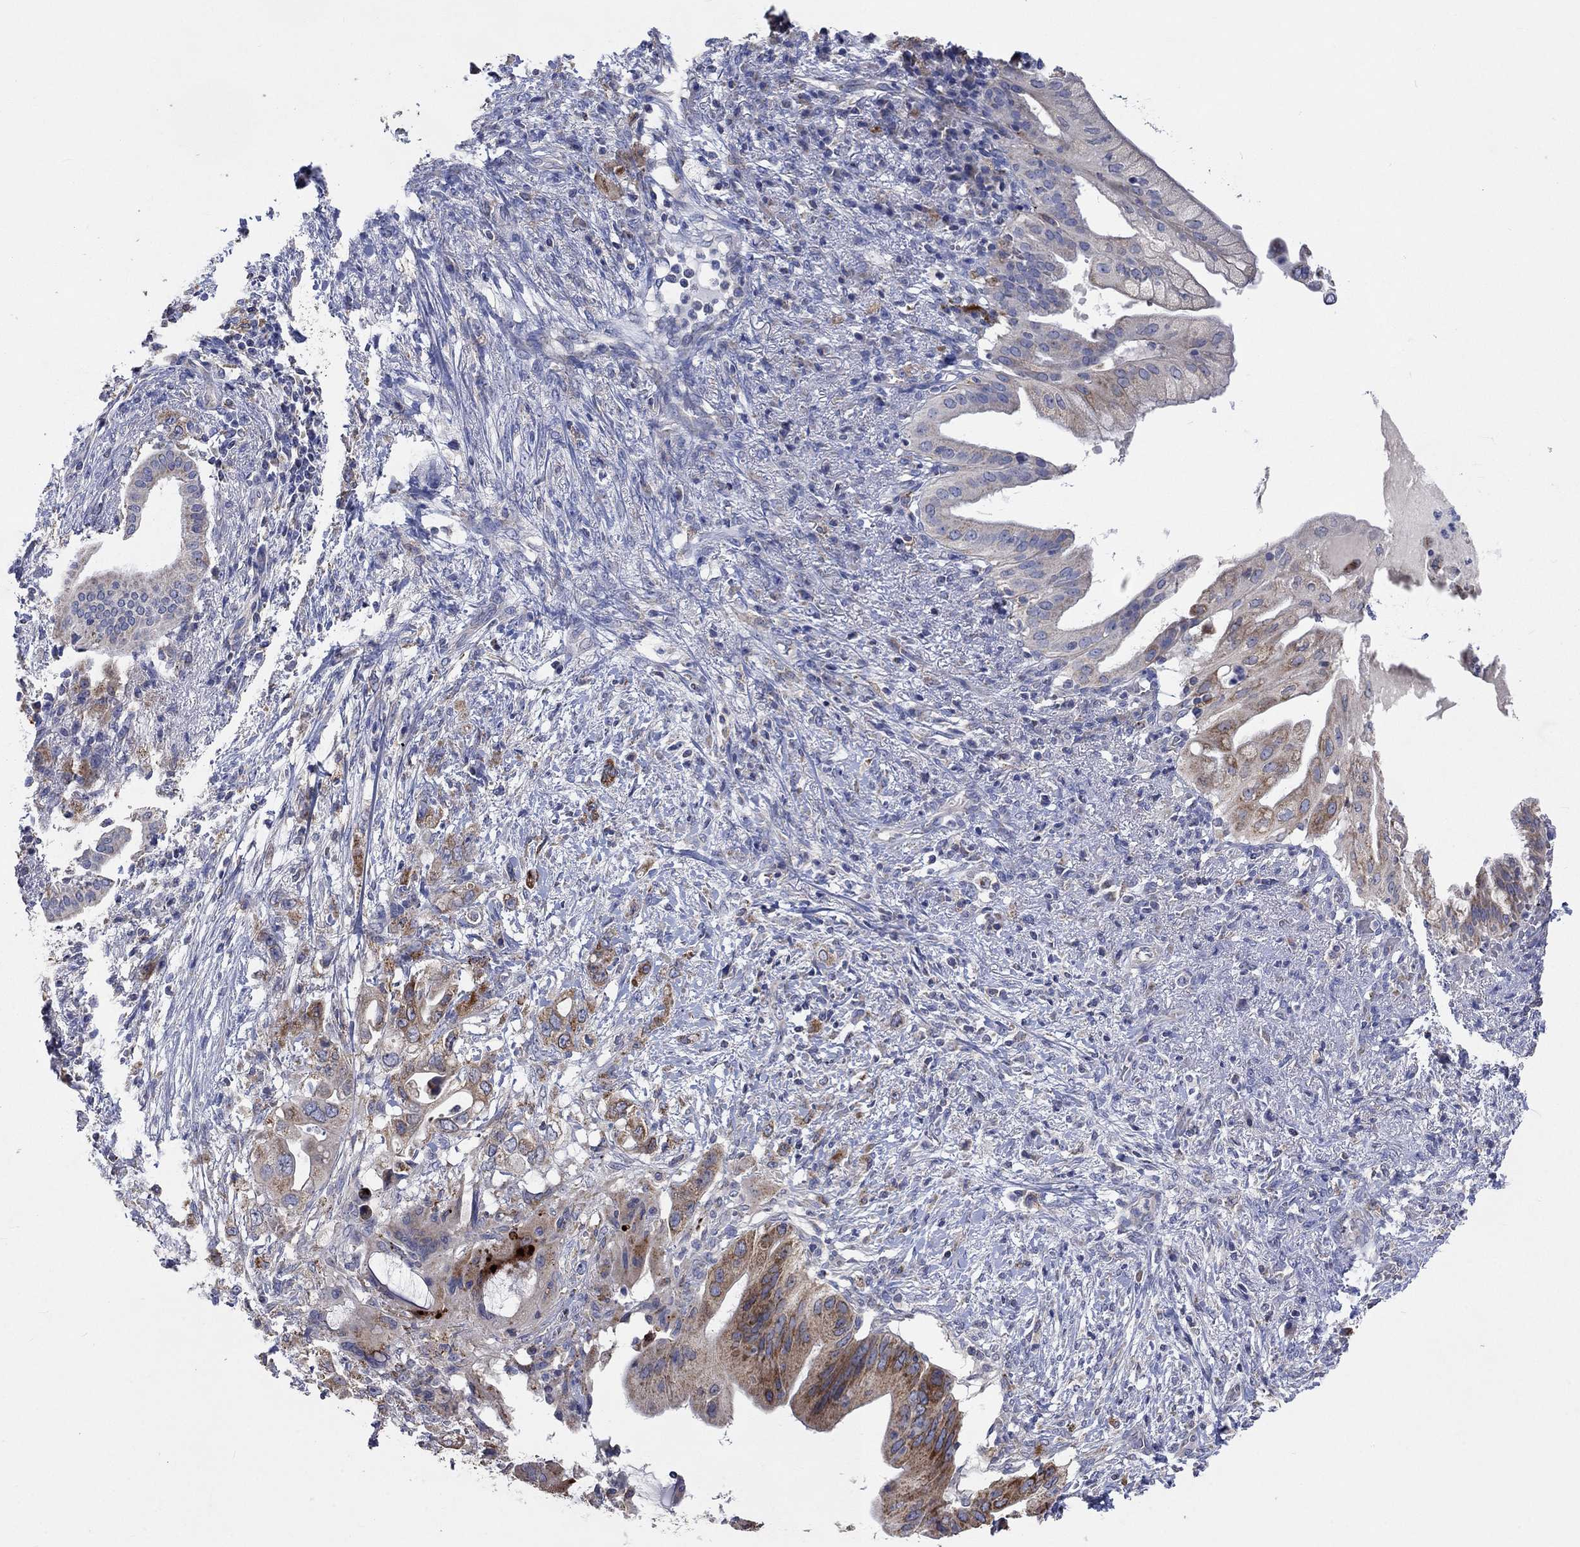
{"staining": {"intensity": "moderate", "quantity": "<25%", "location": "cytoplasmic/membranous"}, "tissue": "pancreatic cancer", "cell_type": "Tumor cells", "image_type": "cancer", "snomed": [{"axis": "morphology", "description": "Adenocarcinoma, NOS"}, {"axis": "topography", "description": "Pancreas"}], "caption": "Immunohistochemistry (IHC) photomicrograph of human adenocarcinoma (pancreatic) stained for a protein (brown), which reveals low levels of moderate cytoplasmic/membranous expression in approximately <25% of tumor cells.", "gene": "UGT8", "patient": {"sex": "female", "age": 72}}